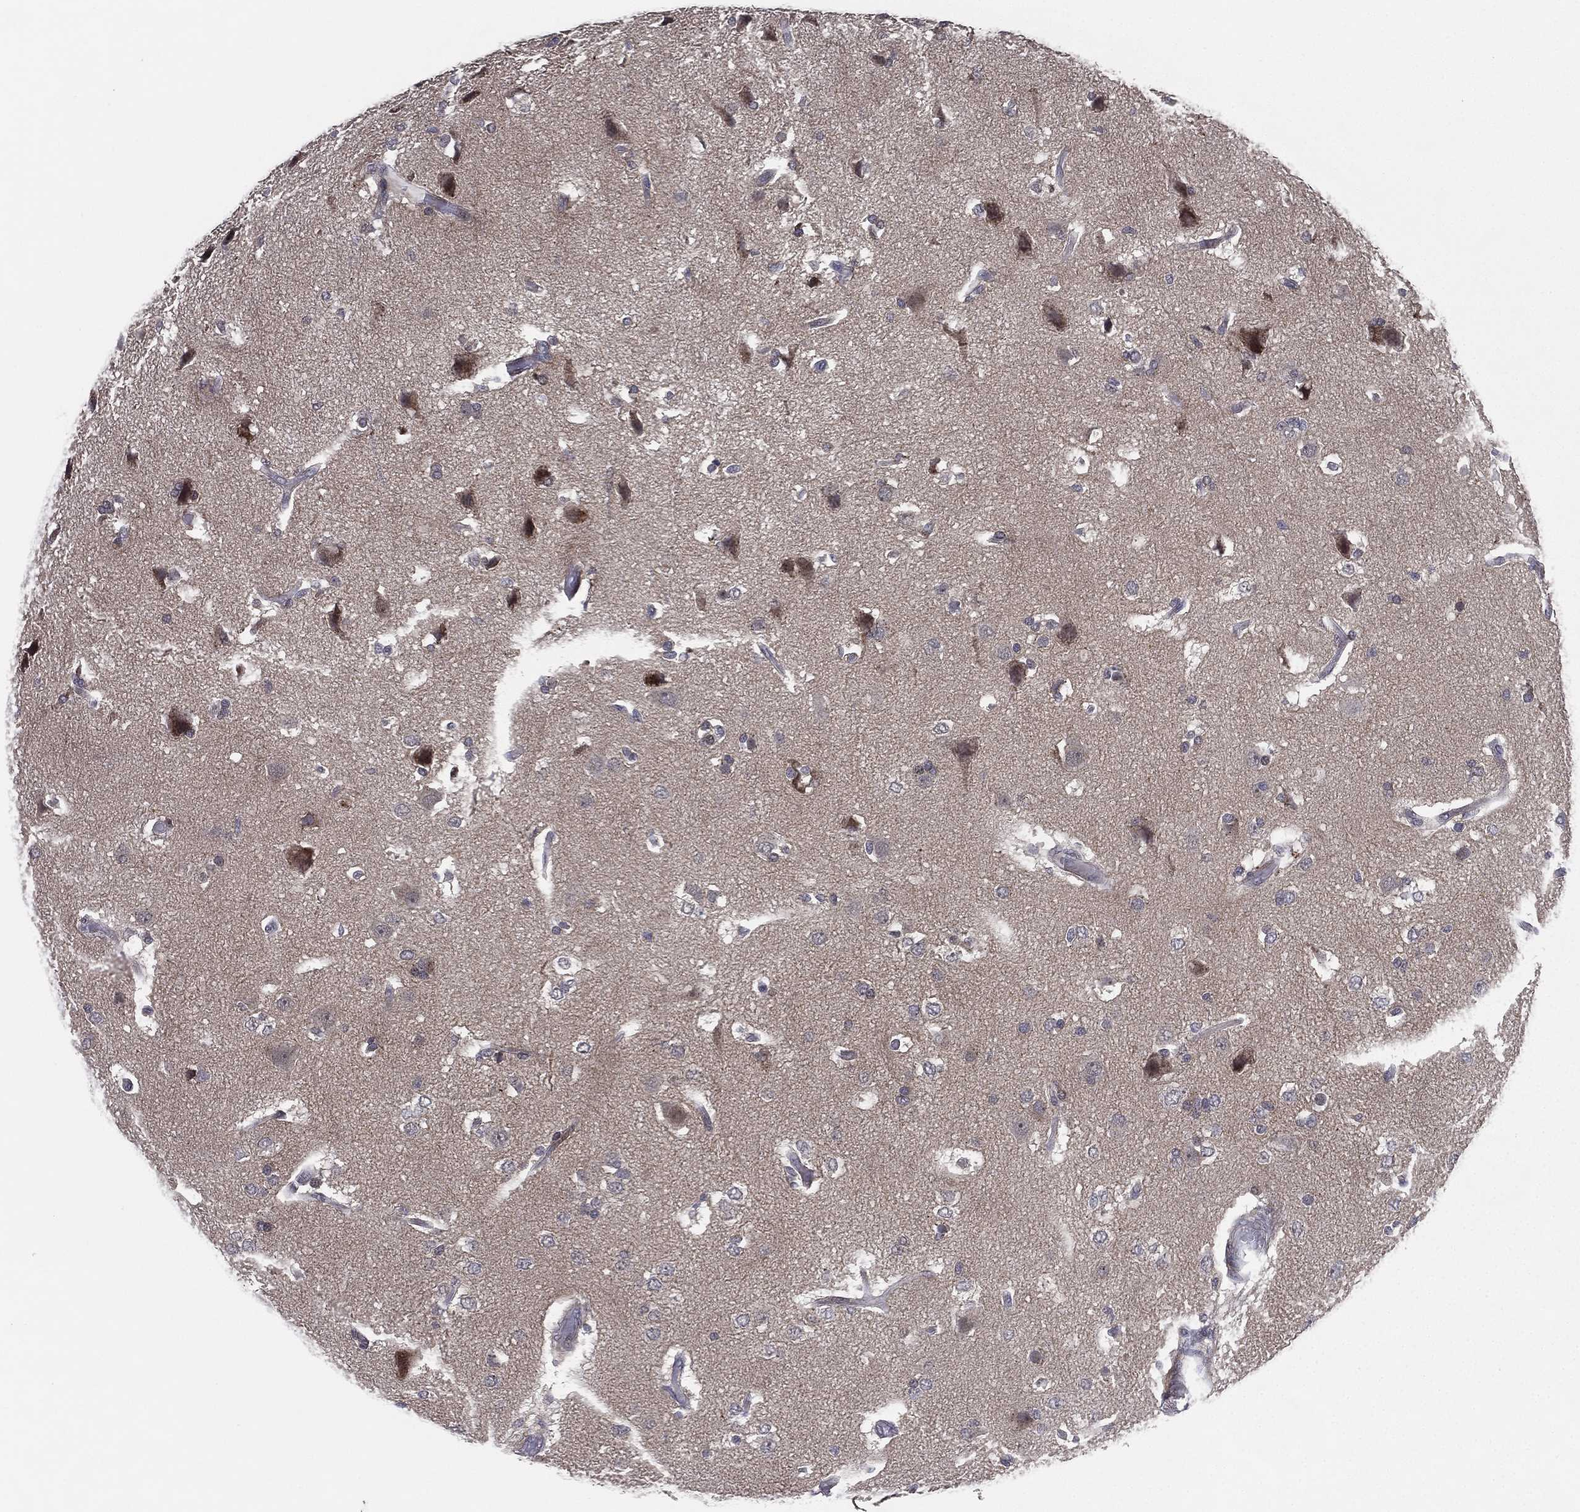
{"staining": {"intensity": "negative", "quantity": "none", "location": "none"}, "tissue": "glioma", "cell_type": "Tumor cells", "image_type": "cancer", "snomed": [{"axis": "morphology", "description": "Glioma, malignant, High grade"}, {"axis": "topography", "description": "Brain"}], "caption": "The histopathology image shows no staining of tumor cells in malignant glioma (high-grade).", "gene": "KAT14", "patient": {"sex": "female", "age": 63}}